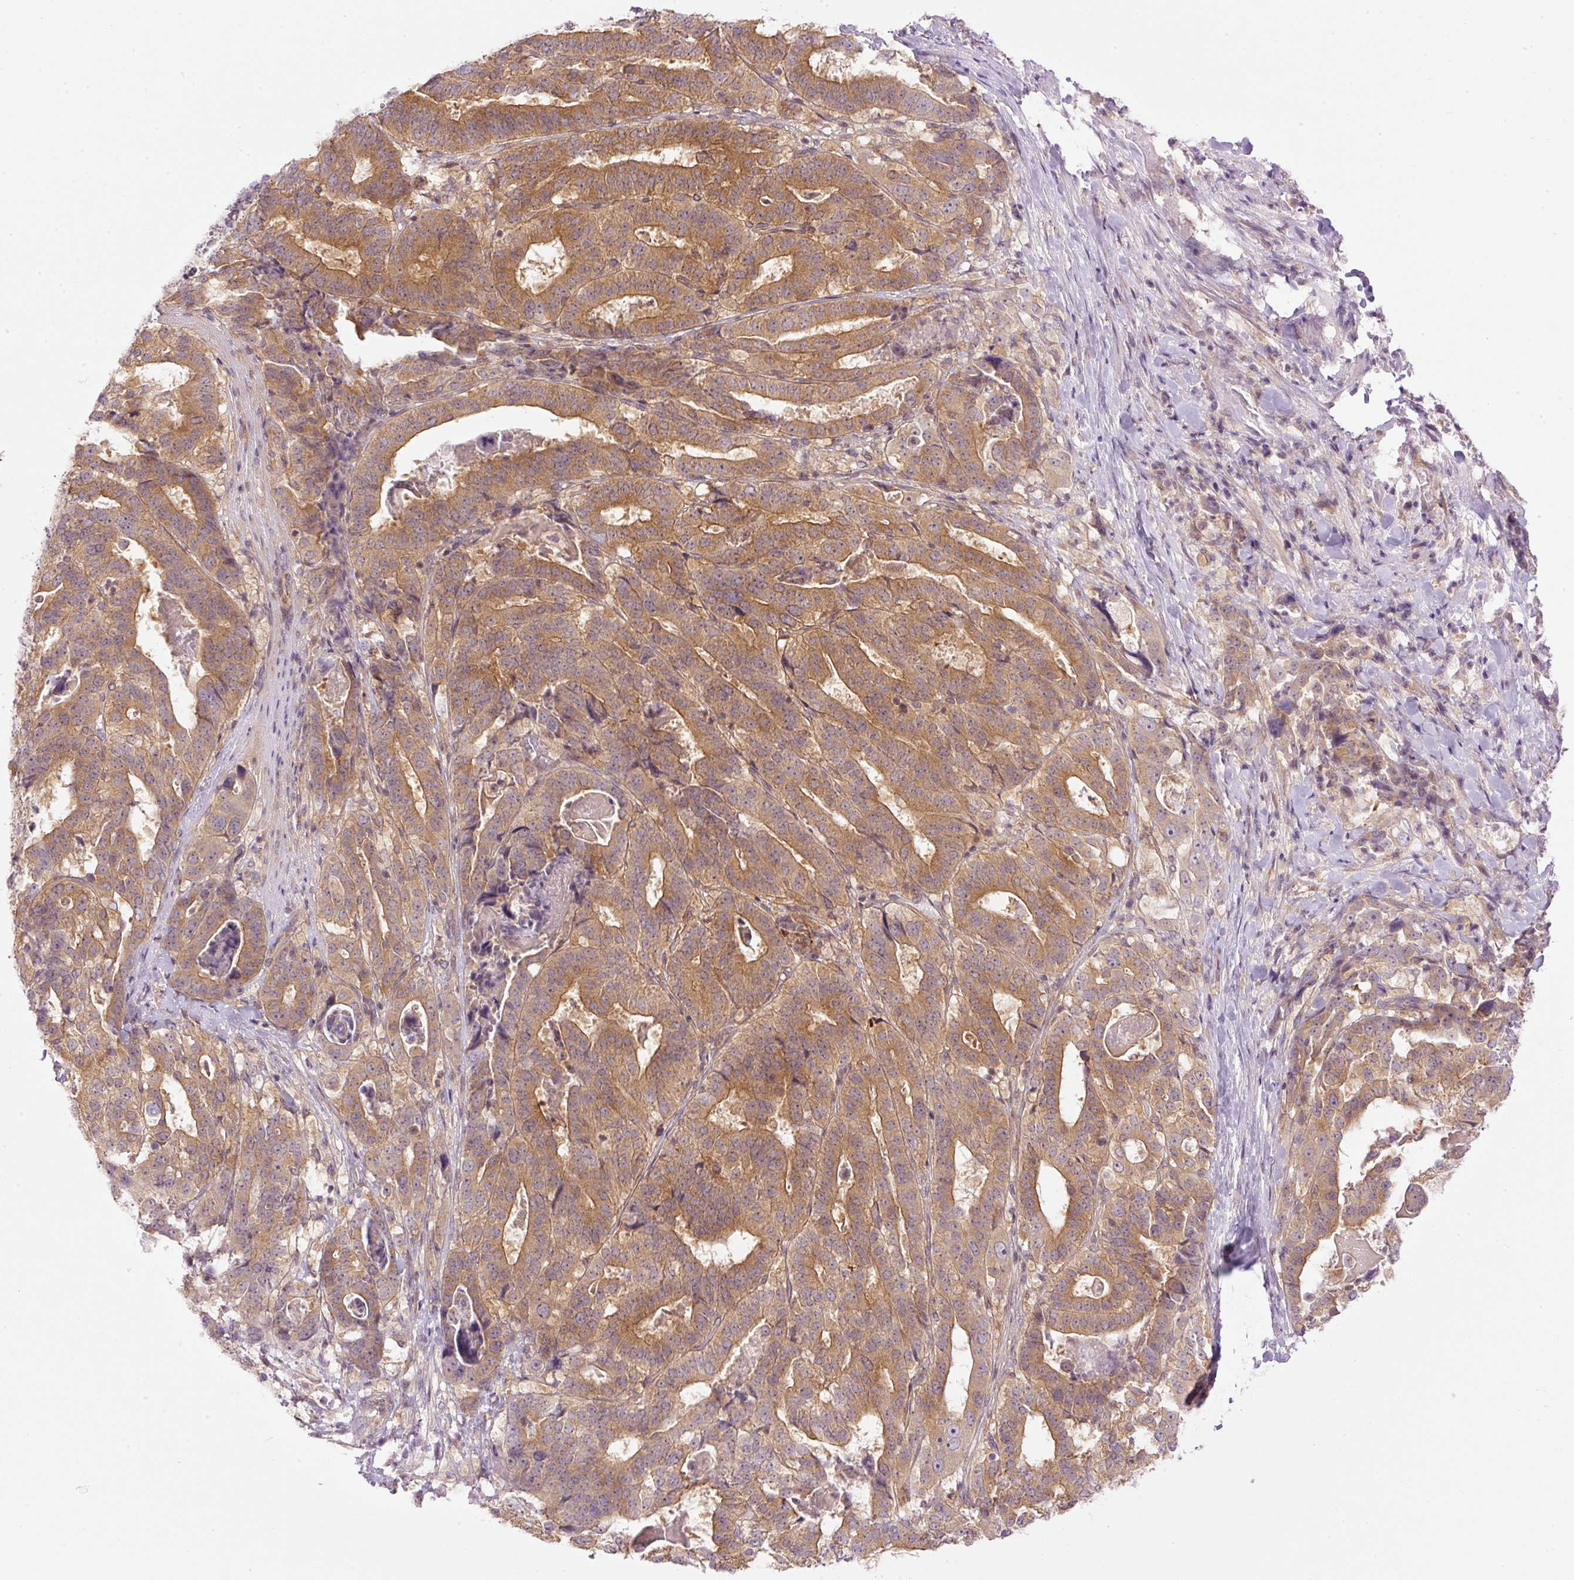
{"staining": {"intensity": "moderate", "quantity": ">75%", "location": "cytoplasmic/membranous"}, "tissue": "stomach cancer", "cell_type": "Tumor cells", "image_type": "cancer", "snomed": [{"axis": "morphology", "description": "Adenocarcinoma, NOS"}, {"axis": "topography", "description": "Stomach"}], "caption": "Moderate cytoplasmic/membranous positivity is identified in approximately >75% of tumor cells in stomach cancer (adenocarcinoma).", "gene": "MZT2B", "patient": {"sex": "male", "age": 48}}